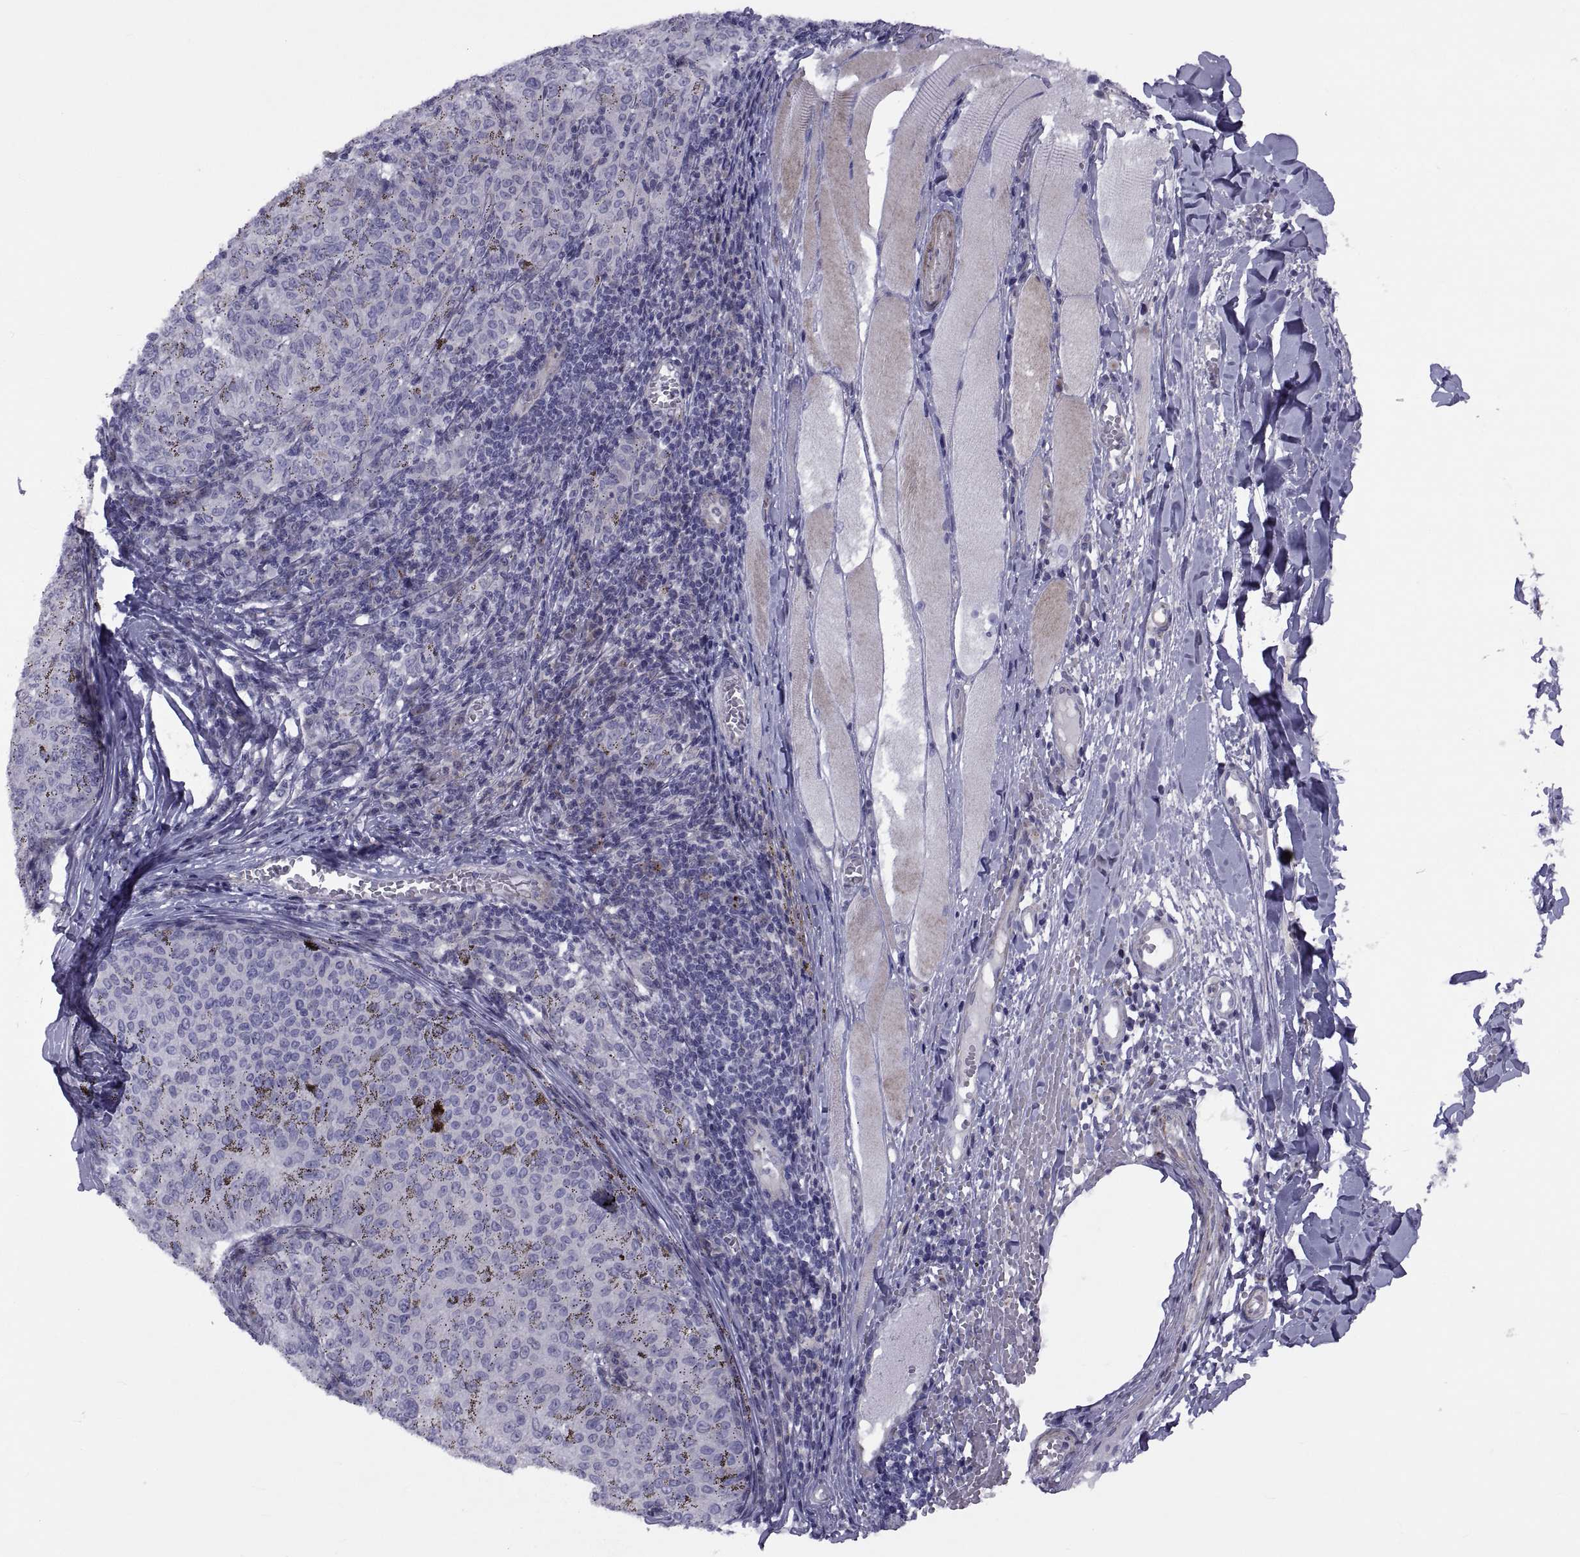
{"staining": {"intensity": "negative", "quantity": "none", "location": "none"}, "tissue": "melanoma", "cell_type": "Tumor cells", "image_type": "cancer", "snomed": [{"axis": "morphology", "description": "Malignant melanoma, NOS"}, {"axis": "topography", "description": "Skin"}], "caption": "This micrograph is of melanoma stained with IHC to label a protein in brown with the nuclei are counter-stained blue. There is no expression in tumor cells.", "gene": "TMEM158", "patient": {"sex": "female", "age": 72}}